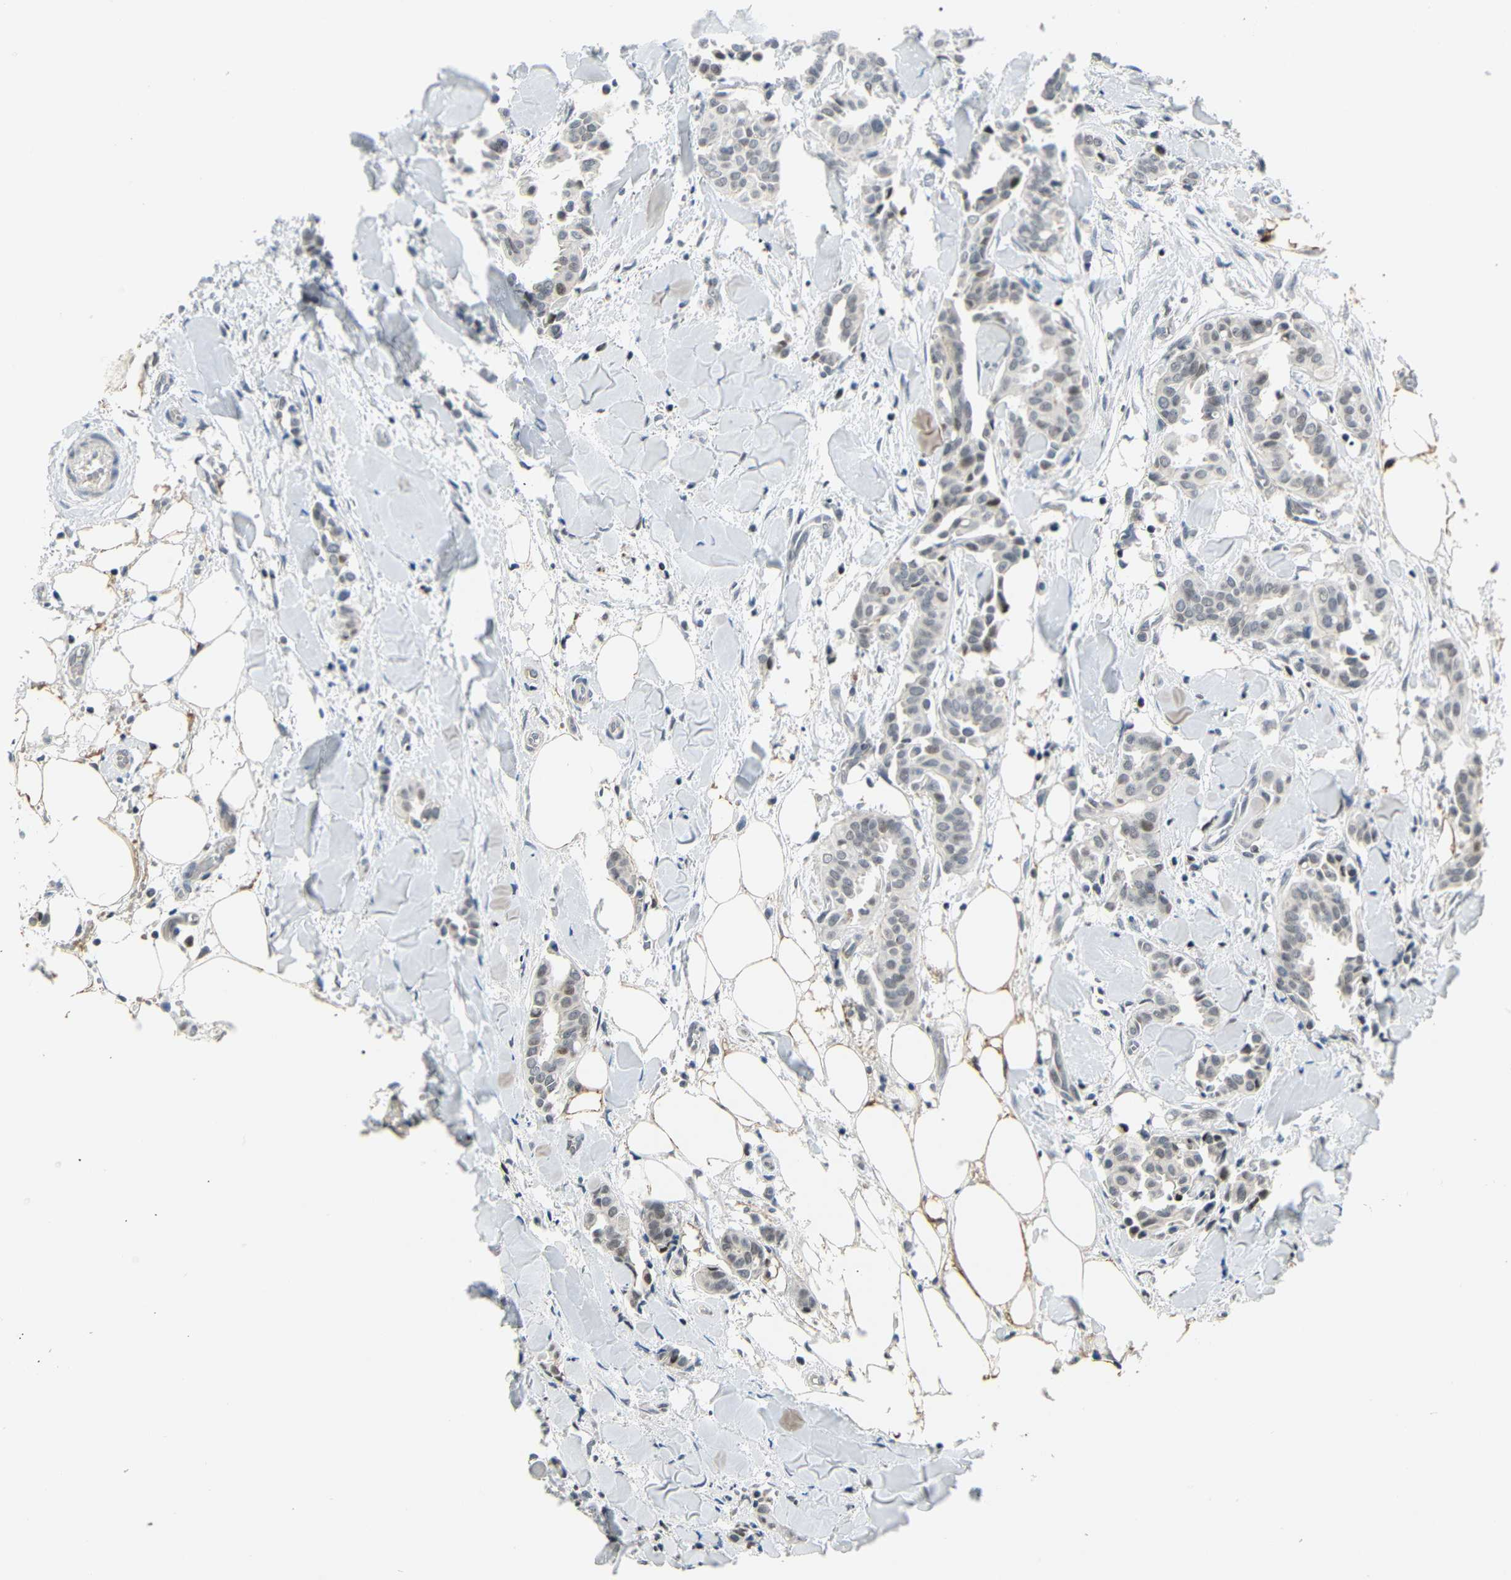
{"staining": {"intensity": "moderate", "quantity": "25%-75%", "location": "nuclear"}, "tissue": "head and neck cancer", "cell_type": "Tumor cells", "image_type": "cancer", "snomed": [{"axis": "morphology", "description": "Adenocarcinoma, NOS"}, {"axis": "topography", "description": "Salivary gland"}, {"axis": "topography", "description": "Head-Neck"}], "caption": "There is medium levels of moderate nuclear staining in tumor cells of head and neck cancer (adenocarcinoma), as demonstrated by immunohistochemical staining (brown color).", "gene": "IMPG2", "patient": {"sex": "female", "age": 59}}